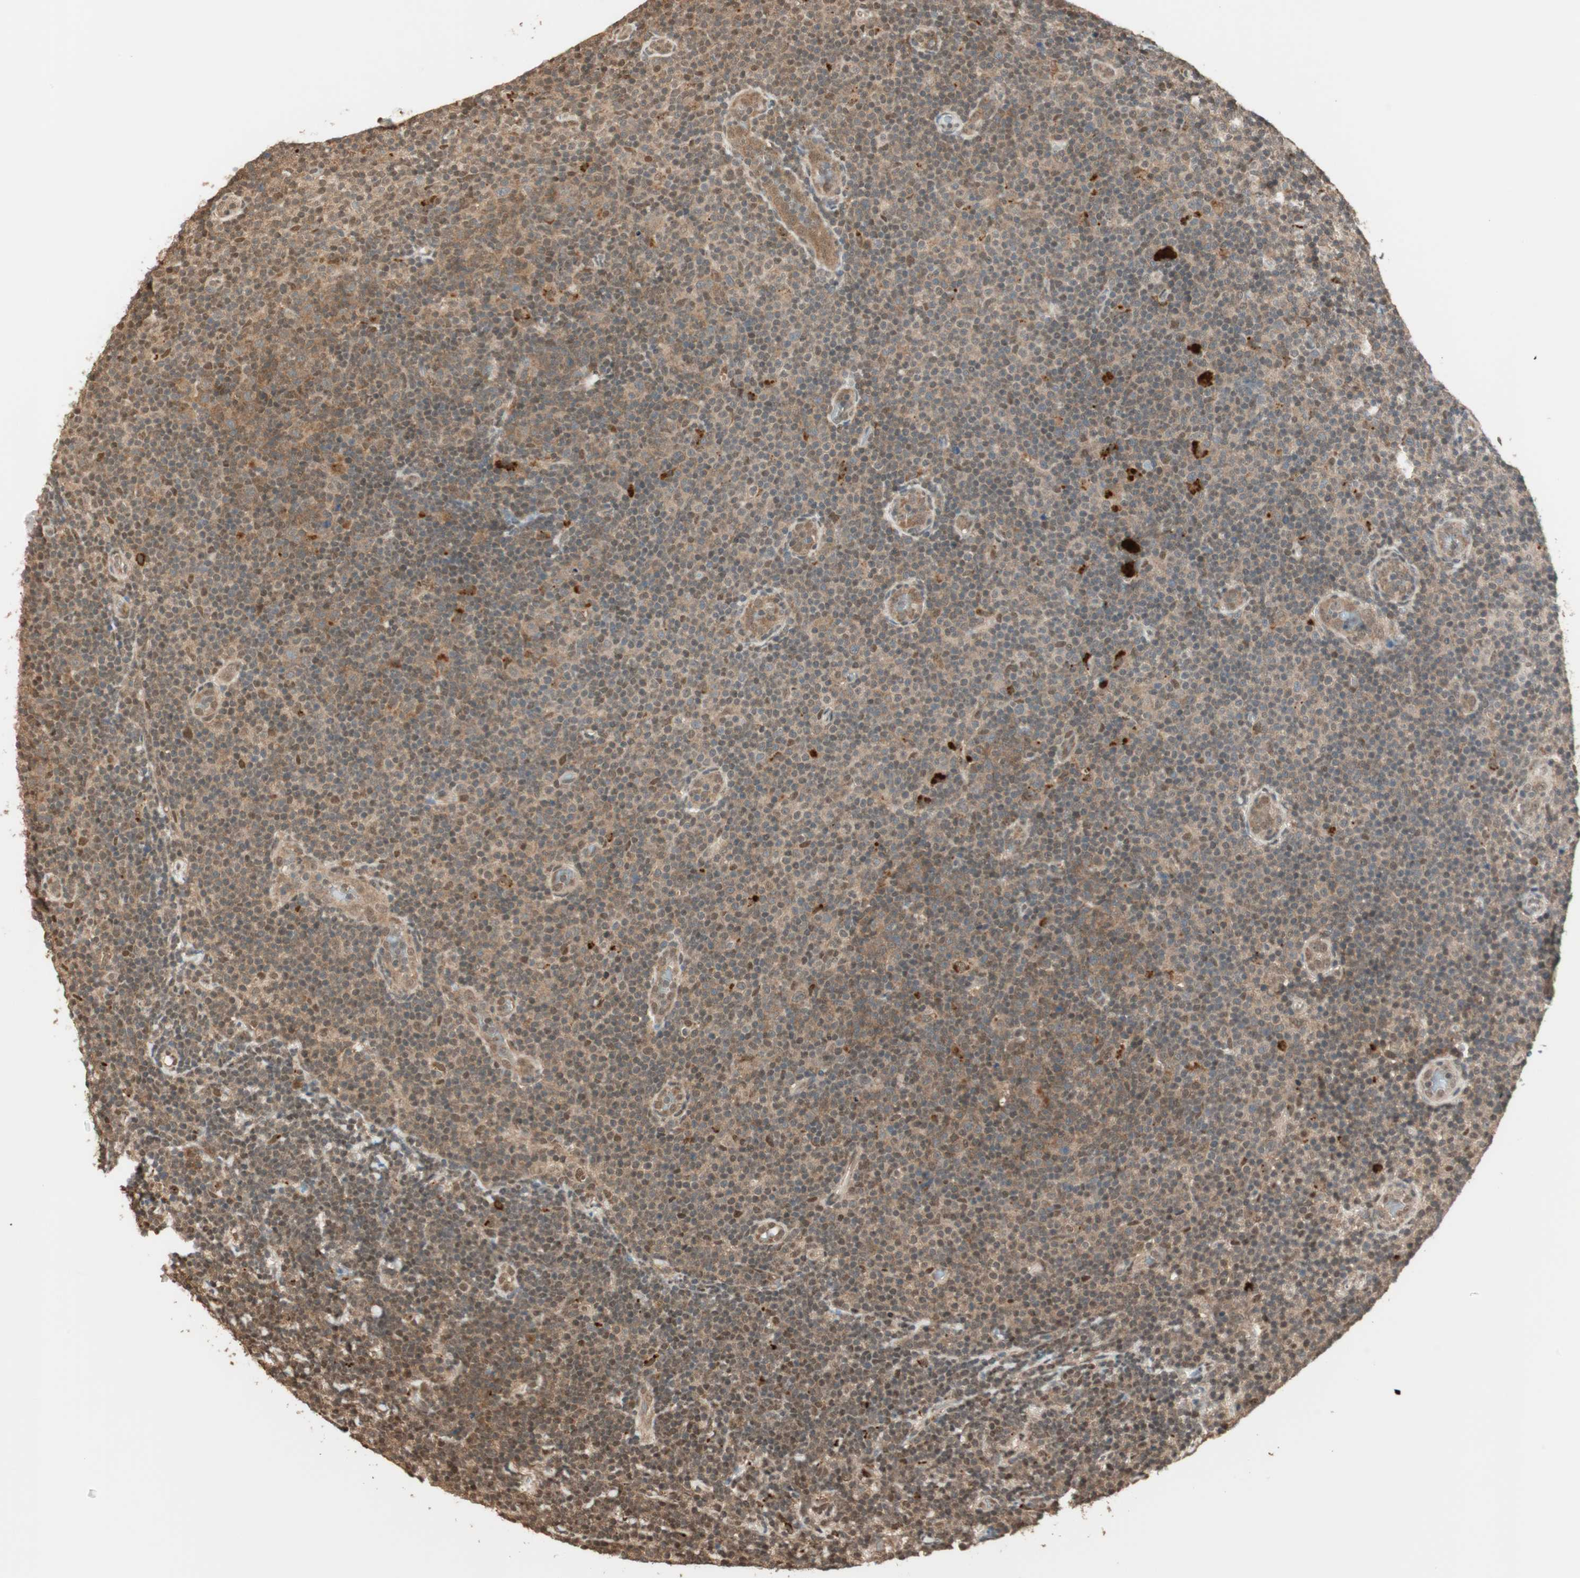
{"staining": {"intensity": "moderate", "quantity": ">75%", "location": "cytoplasmic/membranous,nuclear"}, "tissue": "lymphoma", "cell_type": "Tumor cells", "image_type": "cancer", "snomed": [{"axis": "morphology", "description": "Malignant lymphoma, non-Hodgkin's type, Low grade"}, {"axis": "topography", "description": "Lymph node"}], "caption": "Human low-grade malignant lymphoma, non-Hodgkin's type stained with a protein marker demonstrates moderate staining in tumor cells.", "gene": "ZNF443", "patient": {"sex": "male", "age": 83}}